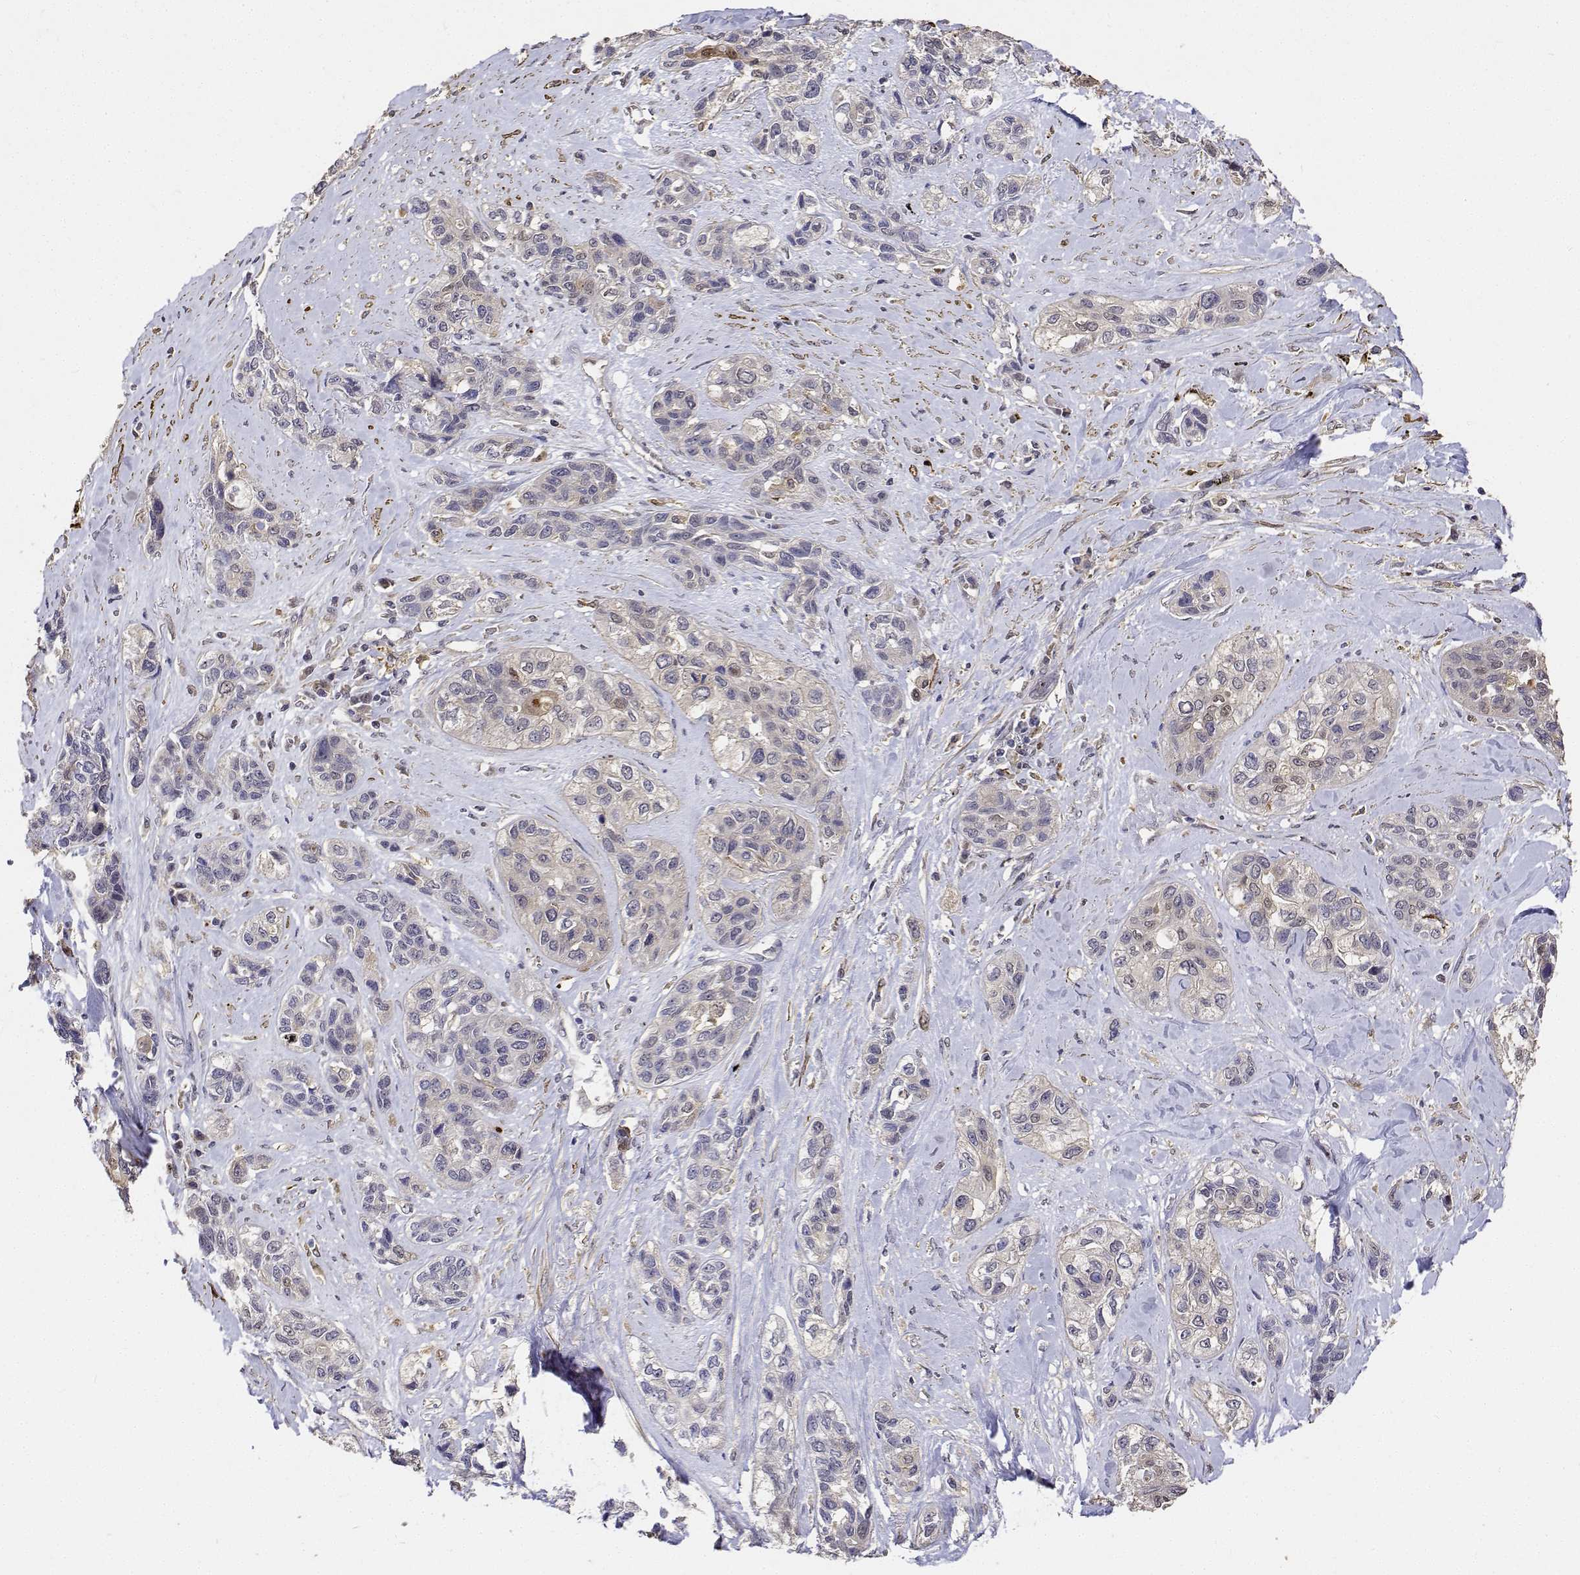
{"staining": {"intensity": "negative", "quantity": "none", "location": "none"}, "tissue": "lung cancer", "cell_type": "Tumor cells", "image_type": "cancer", "snomed": [{"axis": "morphology", "description": "Squamous cell carcinoma, NOS"}, {"axis": "topography", "description": "Lung"}], "caption": "Lung cancer stained for a protein using immunohistochemistry (IHC) reveals no positivity tumor cells.", "gene": "PCID2", "patient": {"sex": "female", "age": 70}}